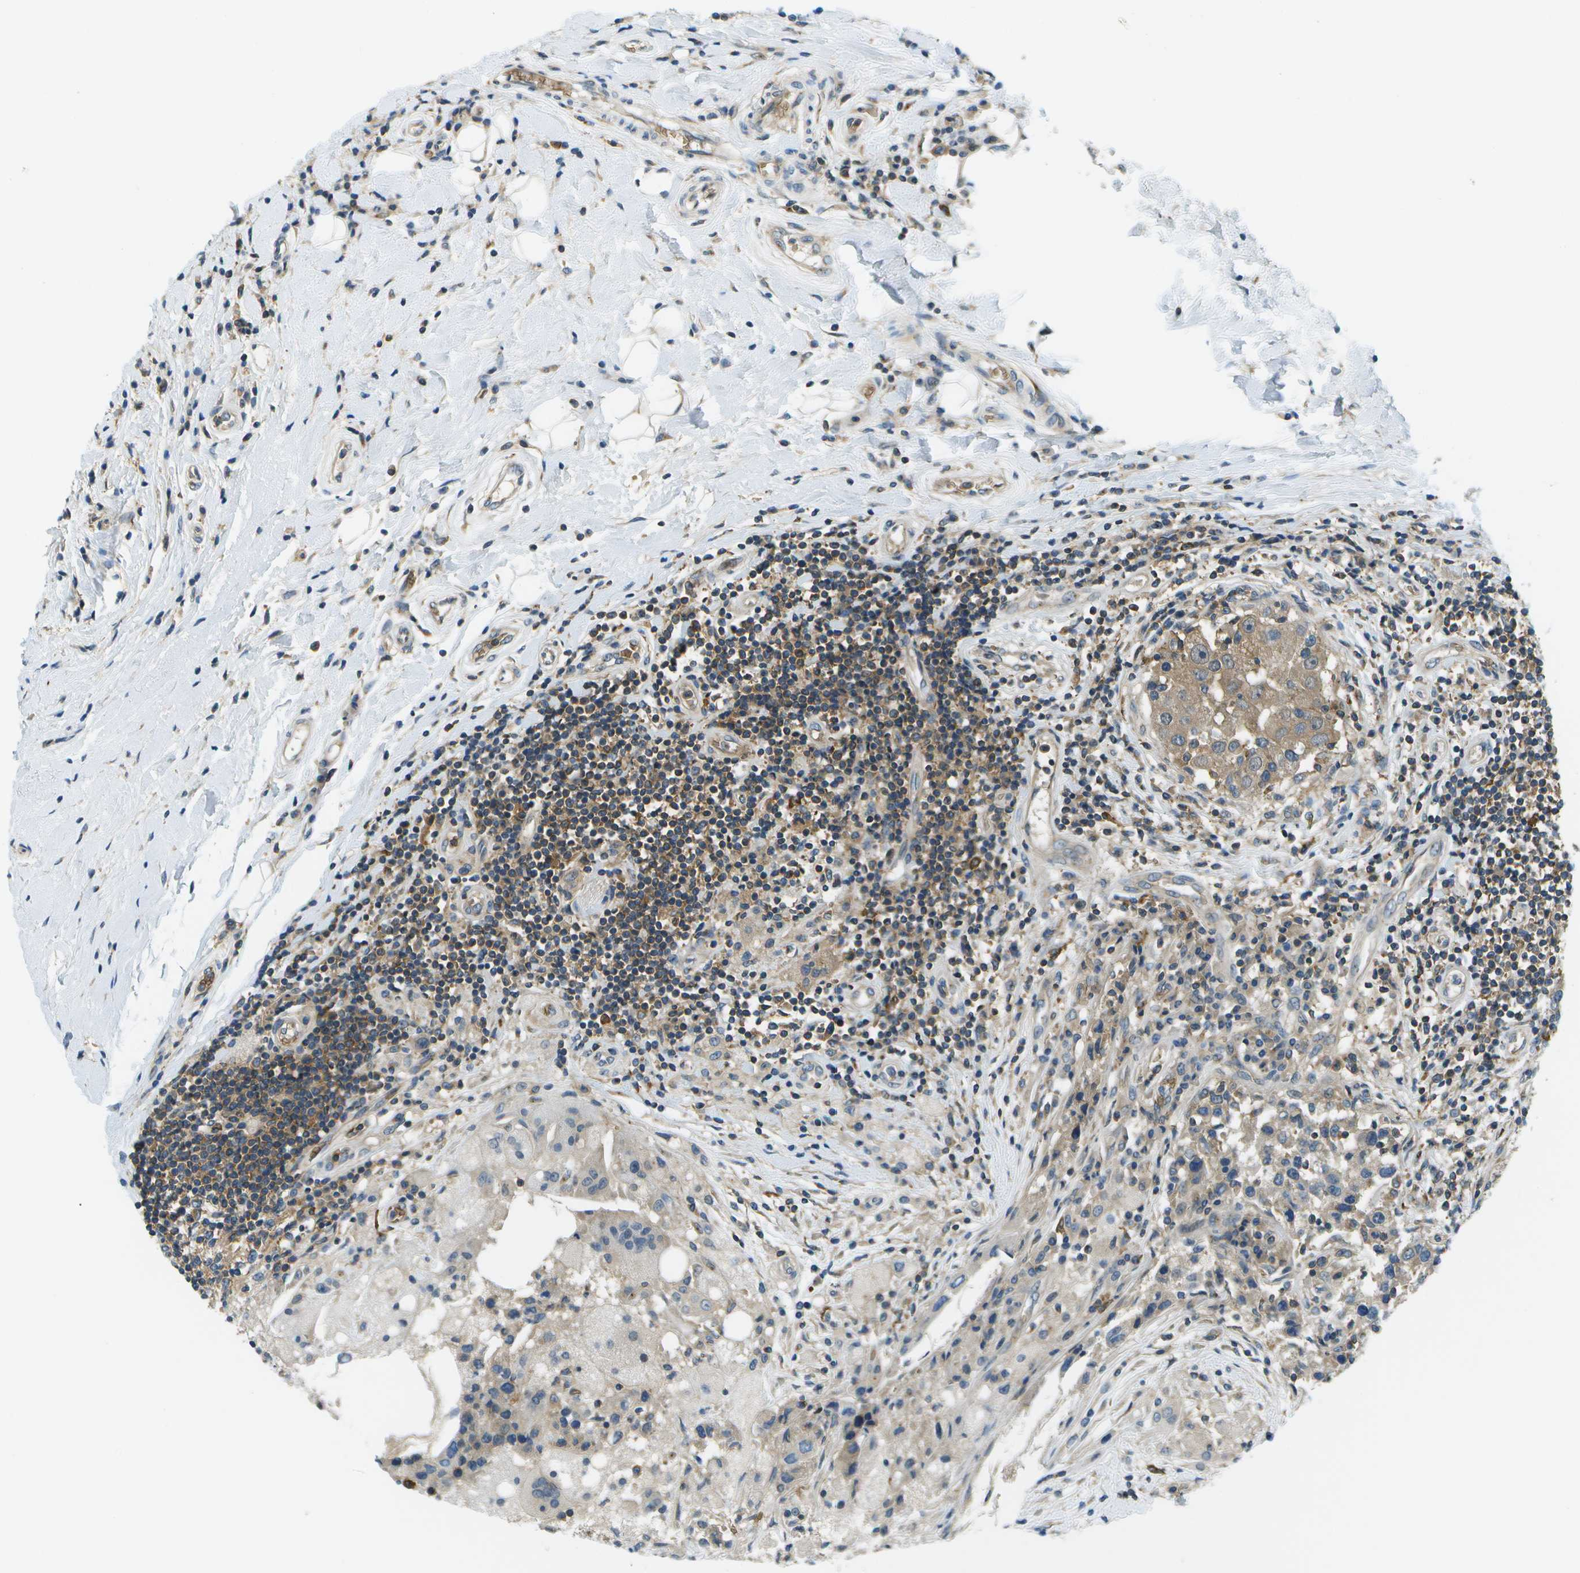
{"staining": {"intensity": "weak", "quantity": "25%-75%", "location": "cytoplasmic/membranous"}, "tissue": "breast cancer", "cell_type": "Tumor cells", "image_type": "cancer", "snomed": [{"axis": "morphology", "description": "Duct carcinoma"}, {"axis": "topography", "description": "Breast"}], "caption": "Immunohistochemical staining of invasive ductal carcinoma (breast) exhibits weak cytoplasmic/membranous protein positivity in approximately 25%-75% of tumor cells.", "gene": "CTIF", "patient": {"sex": "female", "age": 27}}